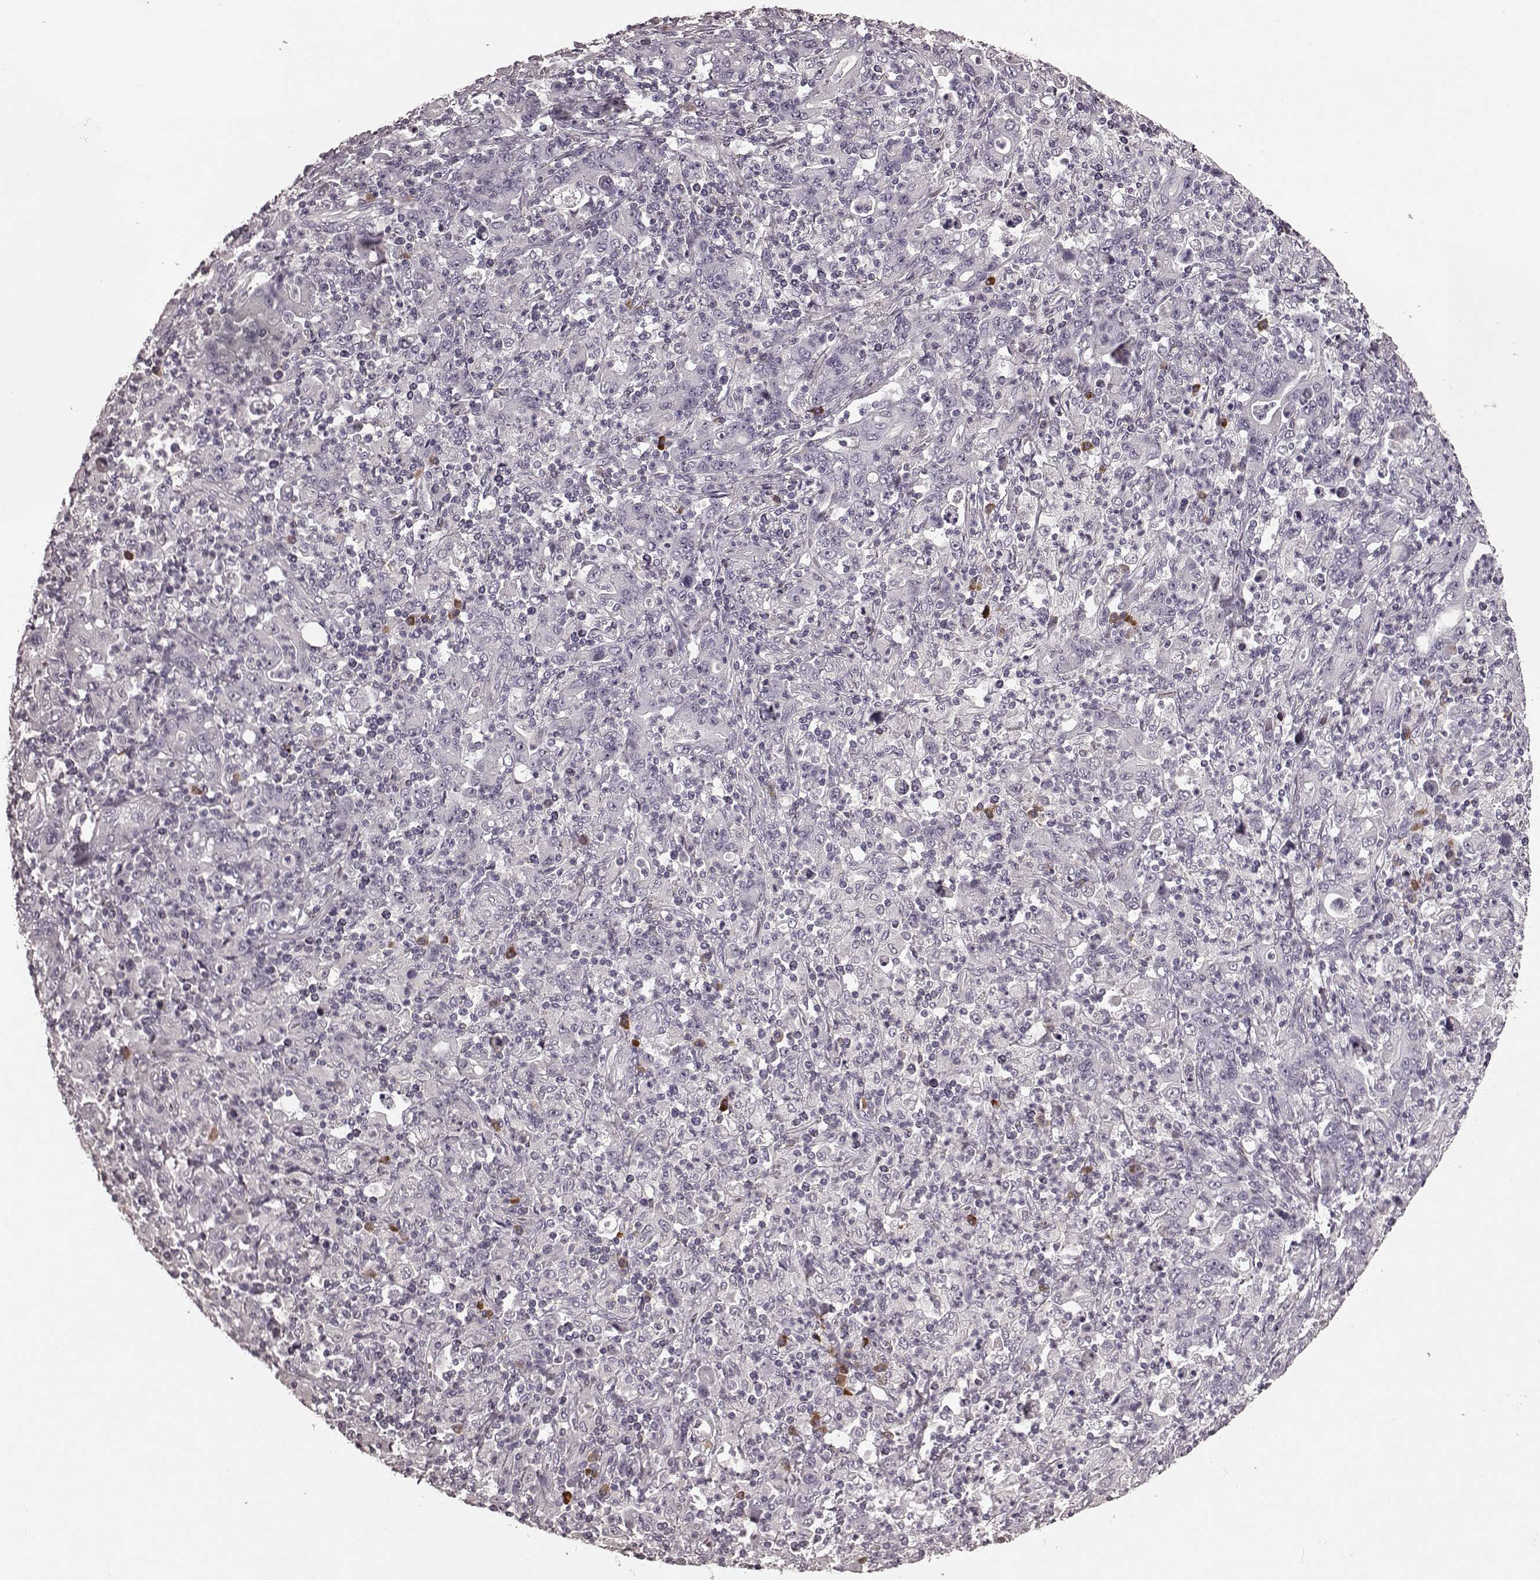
{"staining": {"intensity": "negative", "quantity": "none", "location": "none"}, "tissue": "stomach cancer", "cell_type": "Tumor cells", "image_type": "cancer", "snomed": [{"axis": "morphology", "description": "Adenocarcinoma, NOS"}, {"axis": "topography", "description": "Stomach, upper"}], "caption": "Protein analysis of stomach cancer (adenocarcinoma) demonstrates no significant staining in tumor cells. (Stains: DAB immunohistochemistry (IHC) with hematoxylin counter stain, Microscopy: brightfield microscopy at high magnification).", "gene": "CD28", "patient": {"sex": "male", "age": 69}}